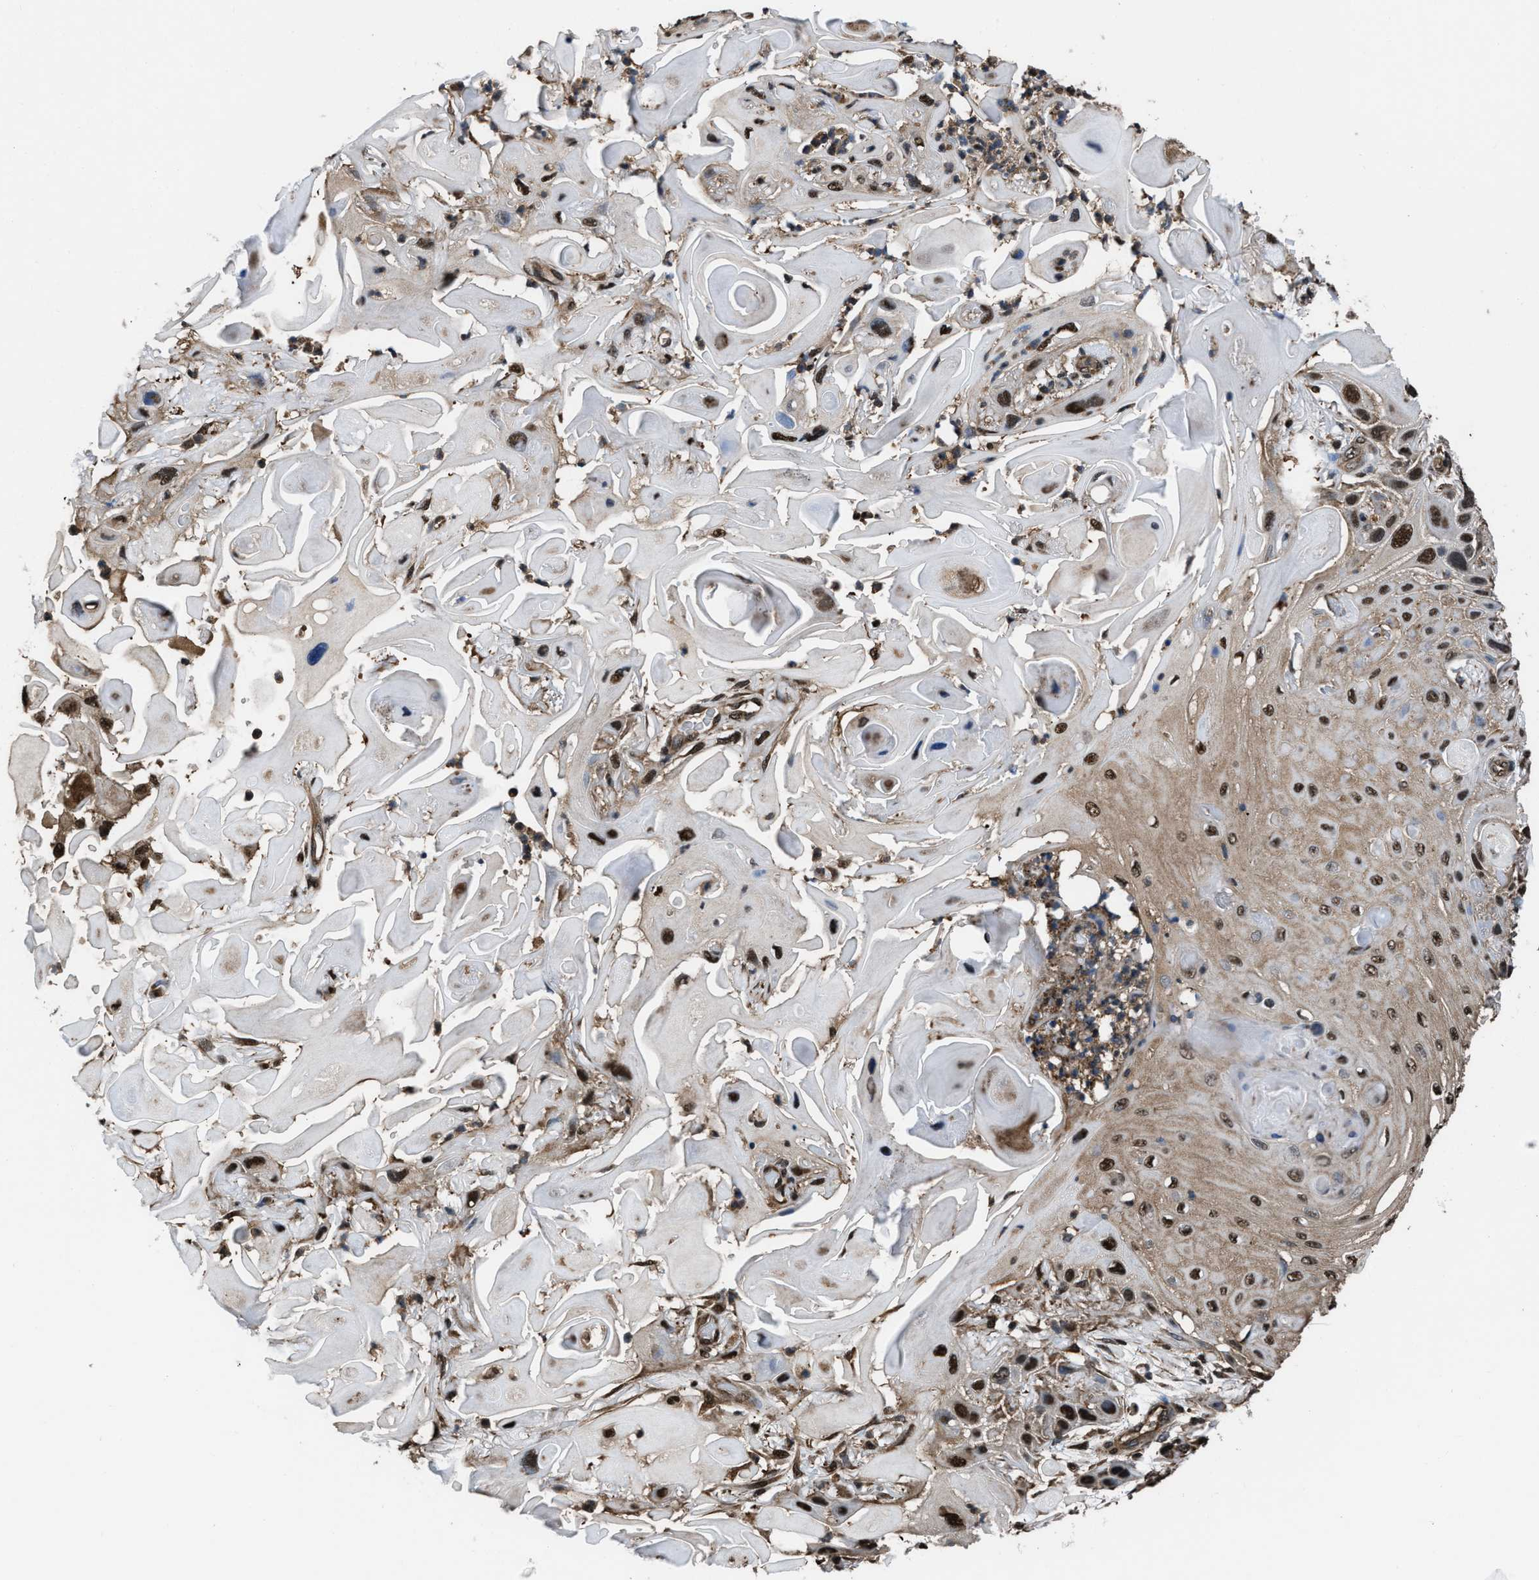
{"staining": {"intensity": "strong", "quantity": ">75%", "location": "nuclear"}, "tissue": "skin cancer", "cell_type": "Tumor cells", "image_type": "cancer", "snomed": [{"axis": "morphology", "description": "Squamous cell carcinoma, NOS"}, {"axis": "topography", "description": "Skin"}], "caption": "Brown immunohistochemical staining in skin squamous cell carcinoma shows strong nuclear positivity in about >75% of tumor cells.", "gene": "FNTA", "patient": {"sex": "female", "age": 77}}